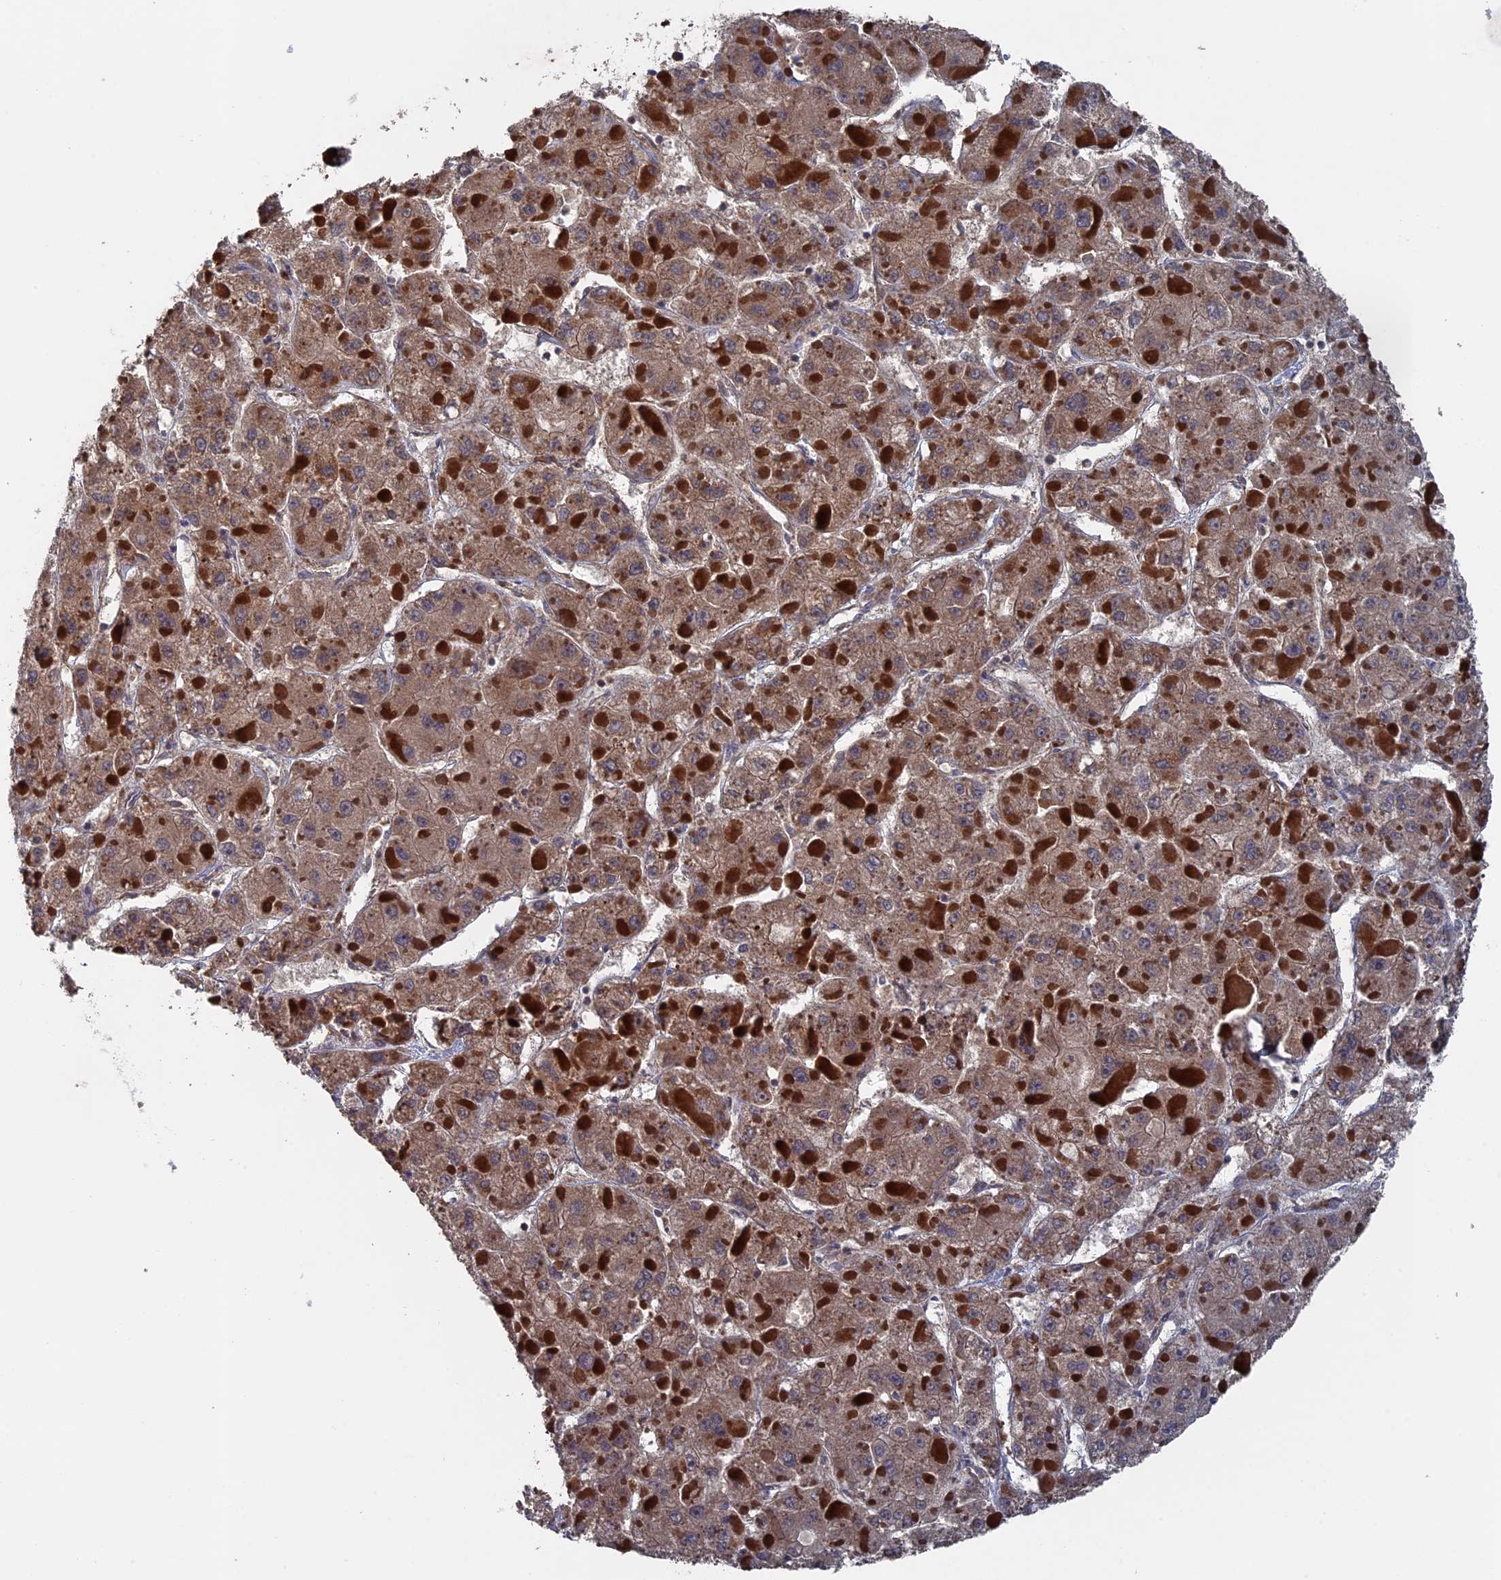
{"staining": {"intensity": "weak", "quantity": ">75%", "location": "cytoplasmic/membranous"}, "tissue": "liver cancer", "cell_type": "Tumor cells", "image_type": "cancer", "snomed": [{"axis": "morphology", "description": "Carcinoma, Hepatocellular, NOS"}, {"axis": "topography", "description": "Liver"}], "caption": "Protein expression analysis of human hepatocellular carcinoma (liver) reveals weak cytoplasmic/membranous staining in approximately >75% of tumor cells. The staining was performed using DAB (3,3'-diaminobenzidine) to visualize the protein expression in brown, while the nuclei were stained in blue with hematoxylin (Magnification: 20x).", "gene": "RAB15", "patient": {"sex": "female", "age": 73}}